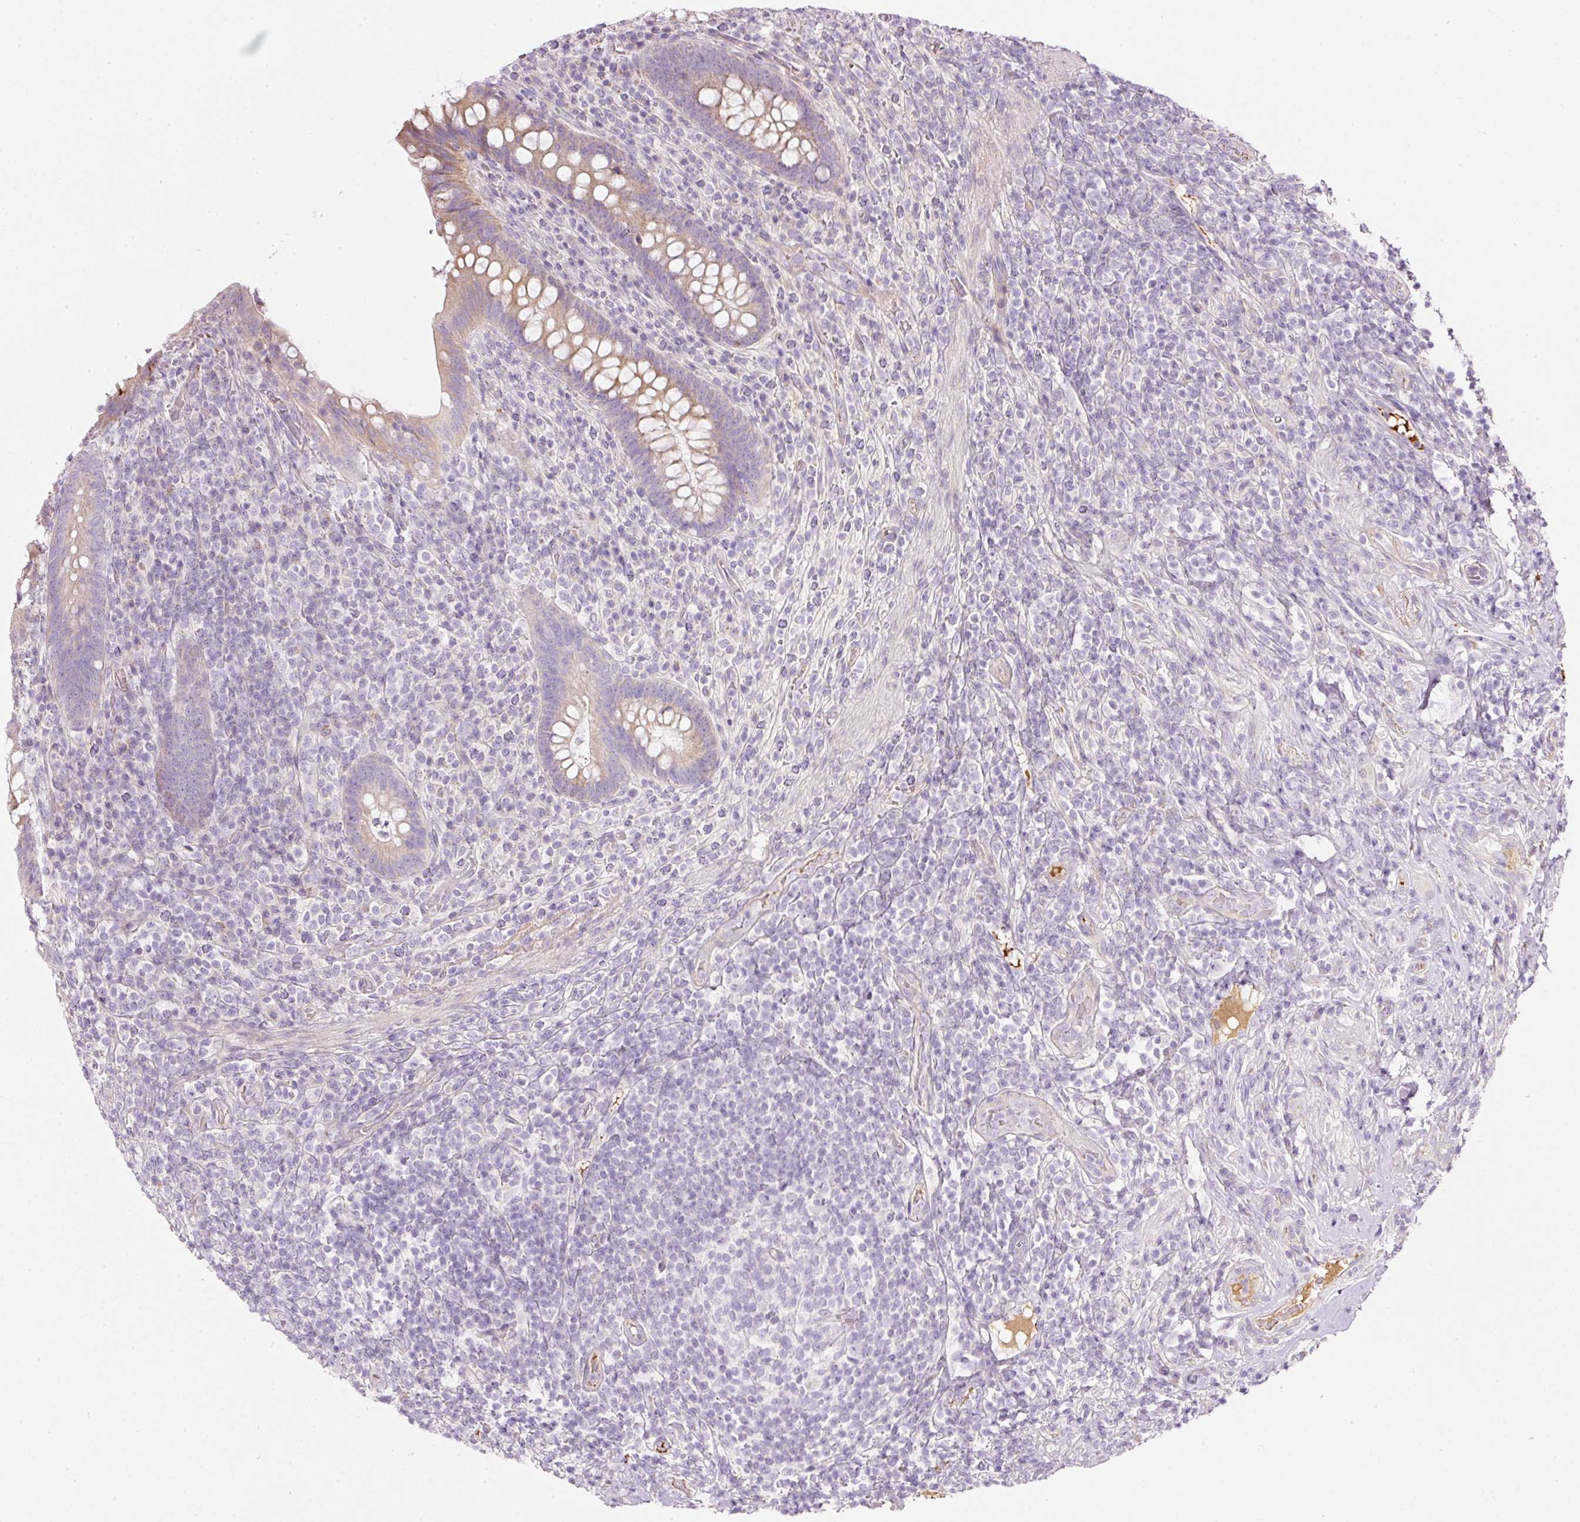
{"staining": {"intensity": "moderate", "quantity": "25%-75%", "location": "cytoplasmic/membranous"}, "tissue": "appendix", "cell_type": "Glandular cells", "image_type": "normal", "snomed": [{"axis": "morphology", "description": "Normal tissue, NOS"}, {"axis": "topography", "description": "Appendix"}], "caption": "Immunohistochemical staining of benign human appendix reveals moderate cytoplasmic/membranous protein expression in approximately 25%-75% of glandular cells. The protein of interest is stained brown, and the nuclei are stained in blue (DAB IHC with brightfield microscopy, high magnification).", "gene": "KPNA5", "patient": {"sex": "female", "age": 43}}